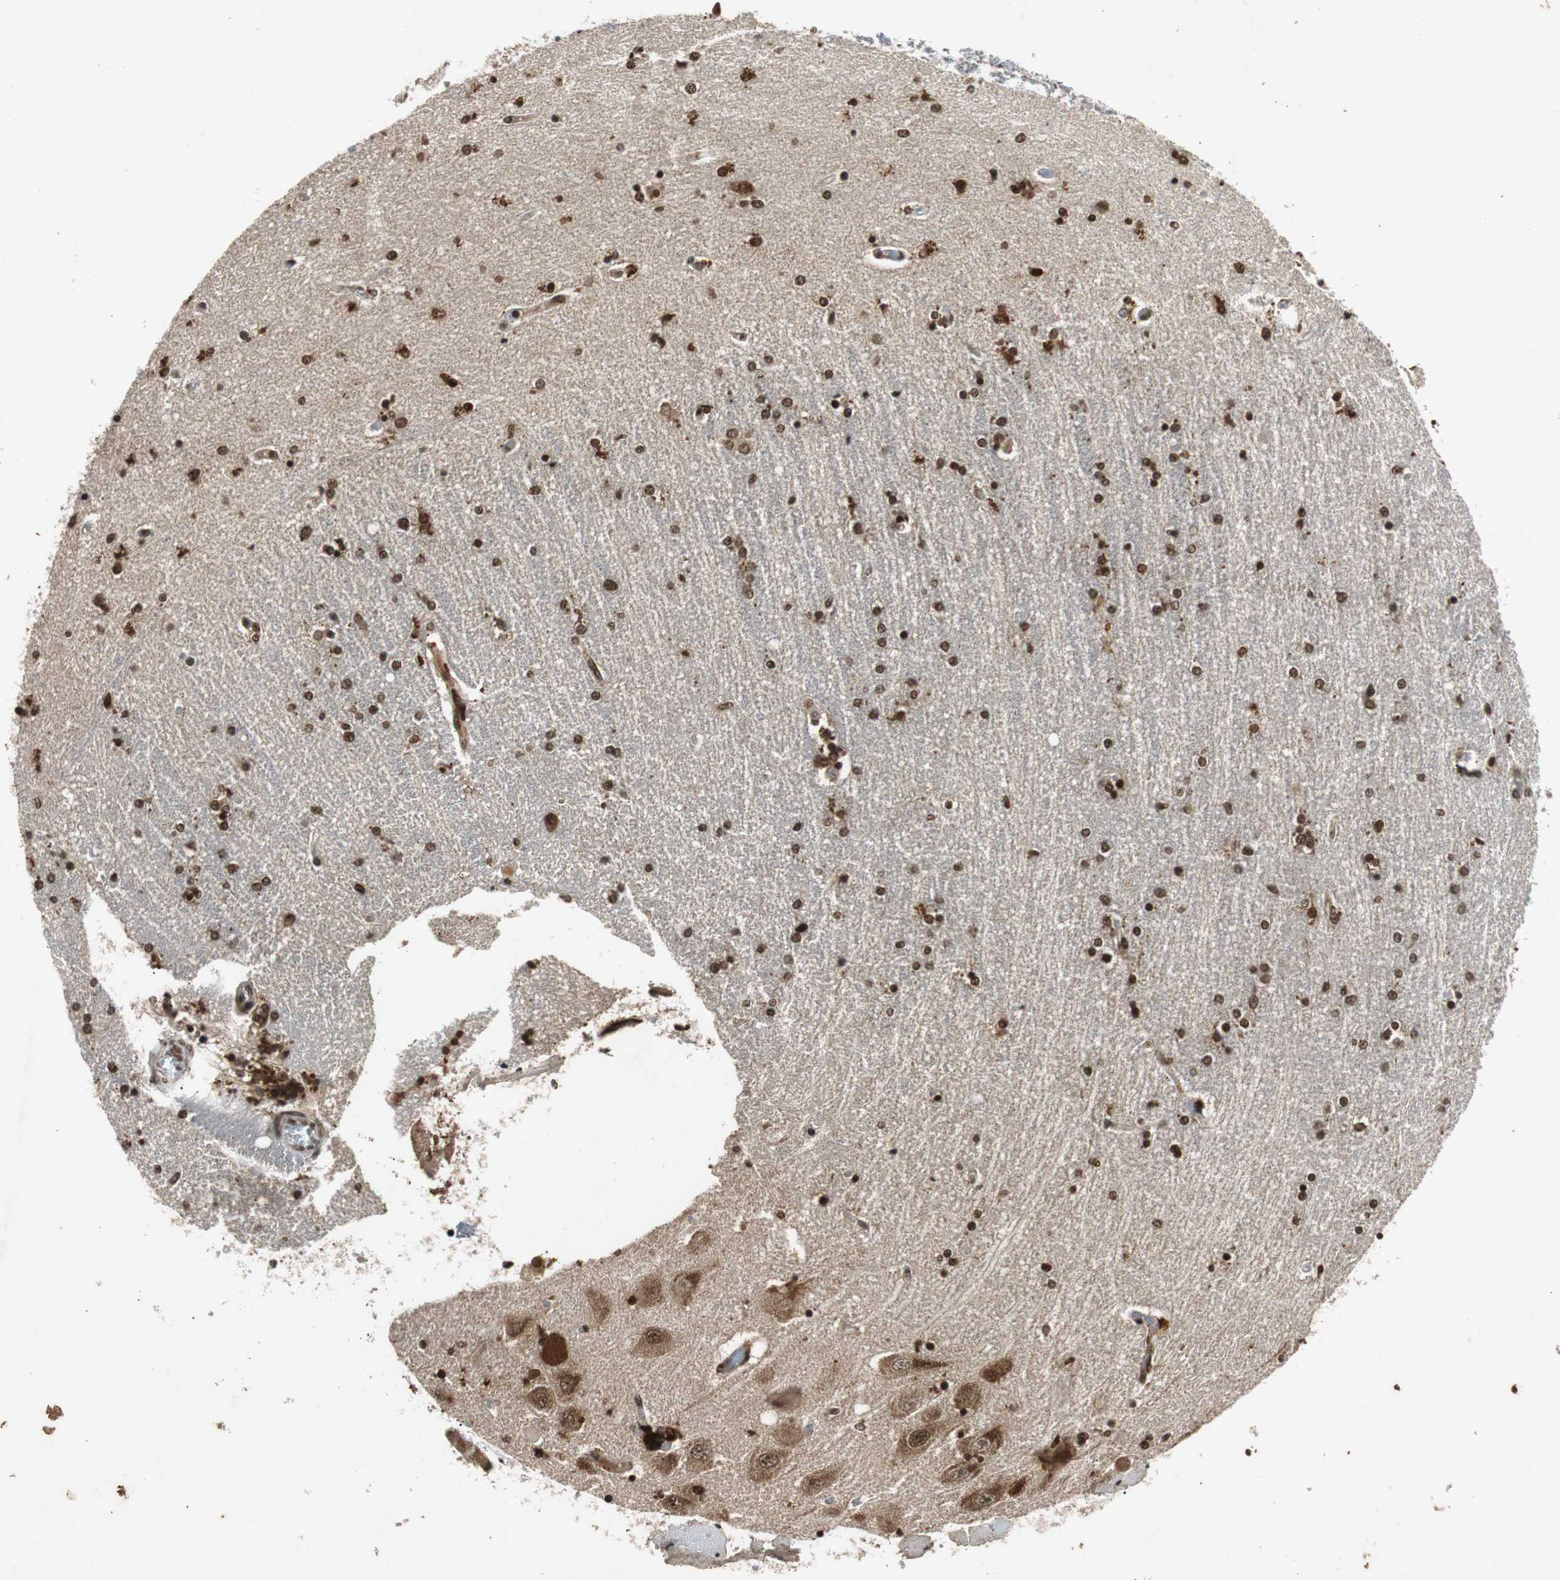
{"staining": {"intensity": "strong", "quantity": ">75%", "location": "nuclear"}, "tissue": "hippocampus", "cell_type": "Glial cells", "image_type": "normal", "snomed": [{"axis": "morphology", "description": "Normal tissue, NOS"}, {"axis": "topography", "description": "Hippocampus"}], "caption": "Hippocampus was stained to show a protein in brown. There is high levels of strong nuclear staining in about >75% of glial cells. Using DAB (3,3'-diaminobenzidine) (brown) and hematoxylin (blue) stains, captured at high magnification using brightfield microscopy.", "gene": "TAF5", "patient": {"sex": "female", "age": 54}}